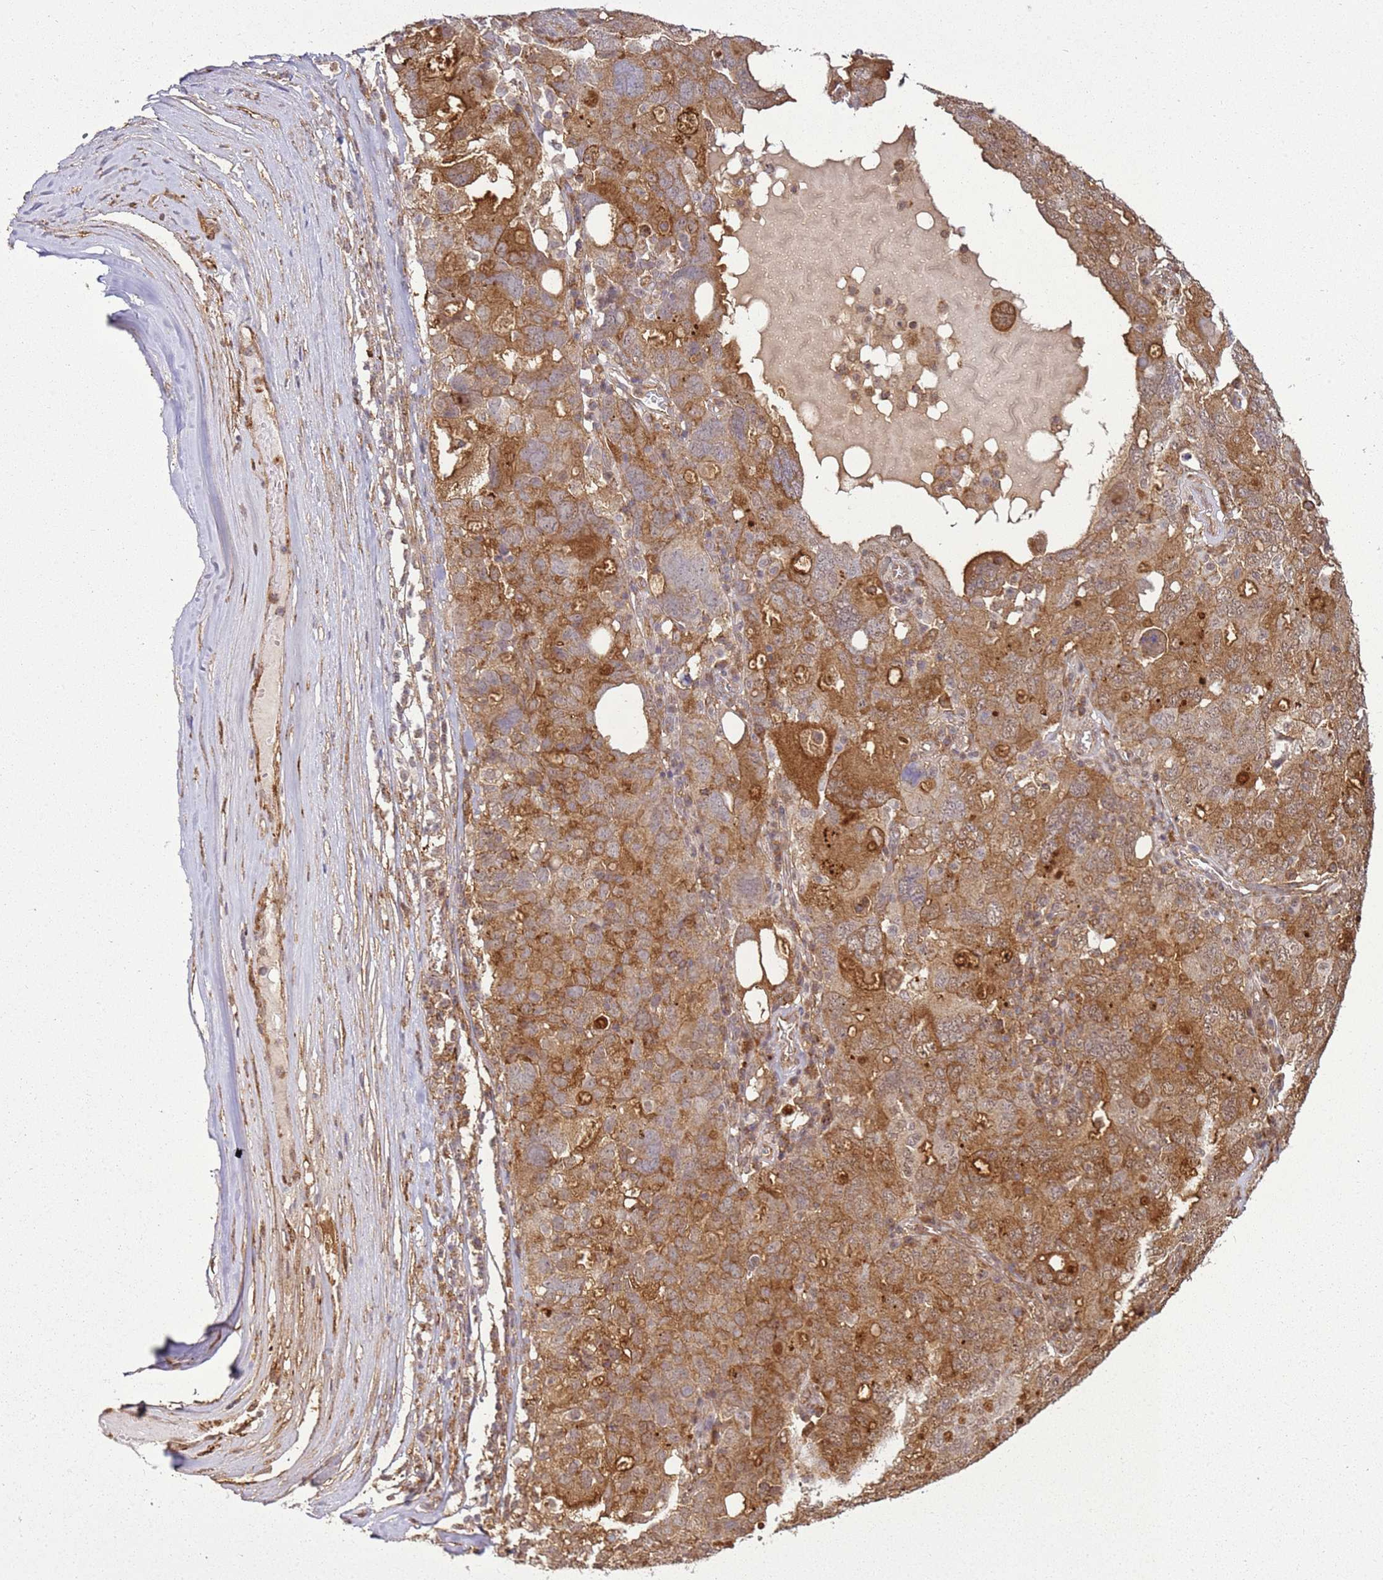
{"staining": {"intensity": "moderate", "quantity": ">75%", "location": "cytoplasmic/membranous"}, "tissue": "ovarian cancer", "cell_type": "Tumor cells", "image_type": "cancer", "snomed": [{"axis": "morphology", "description": "Carcinoma, endometroid"}, {"axis": "topography", "description": "Ovary"}], "caption": "This image demonstrates immunohistochemistry (IHC) staining of human ovarian cancer, with medium moderate cytoplasmic/membranous staining in about >75% of tumor cells.", "gene": "GABRE", "patient": {"sex": "female", "age": 62}}